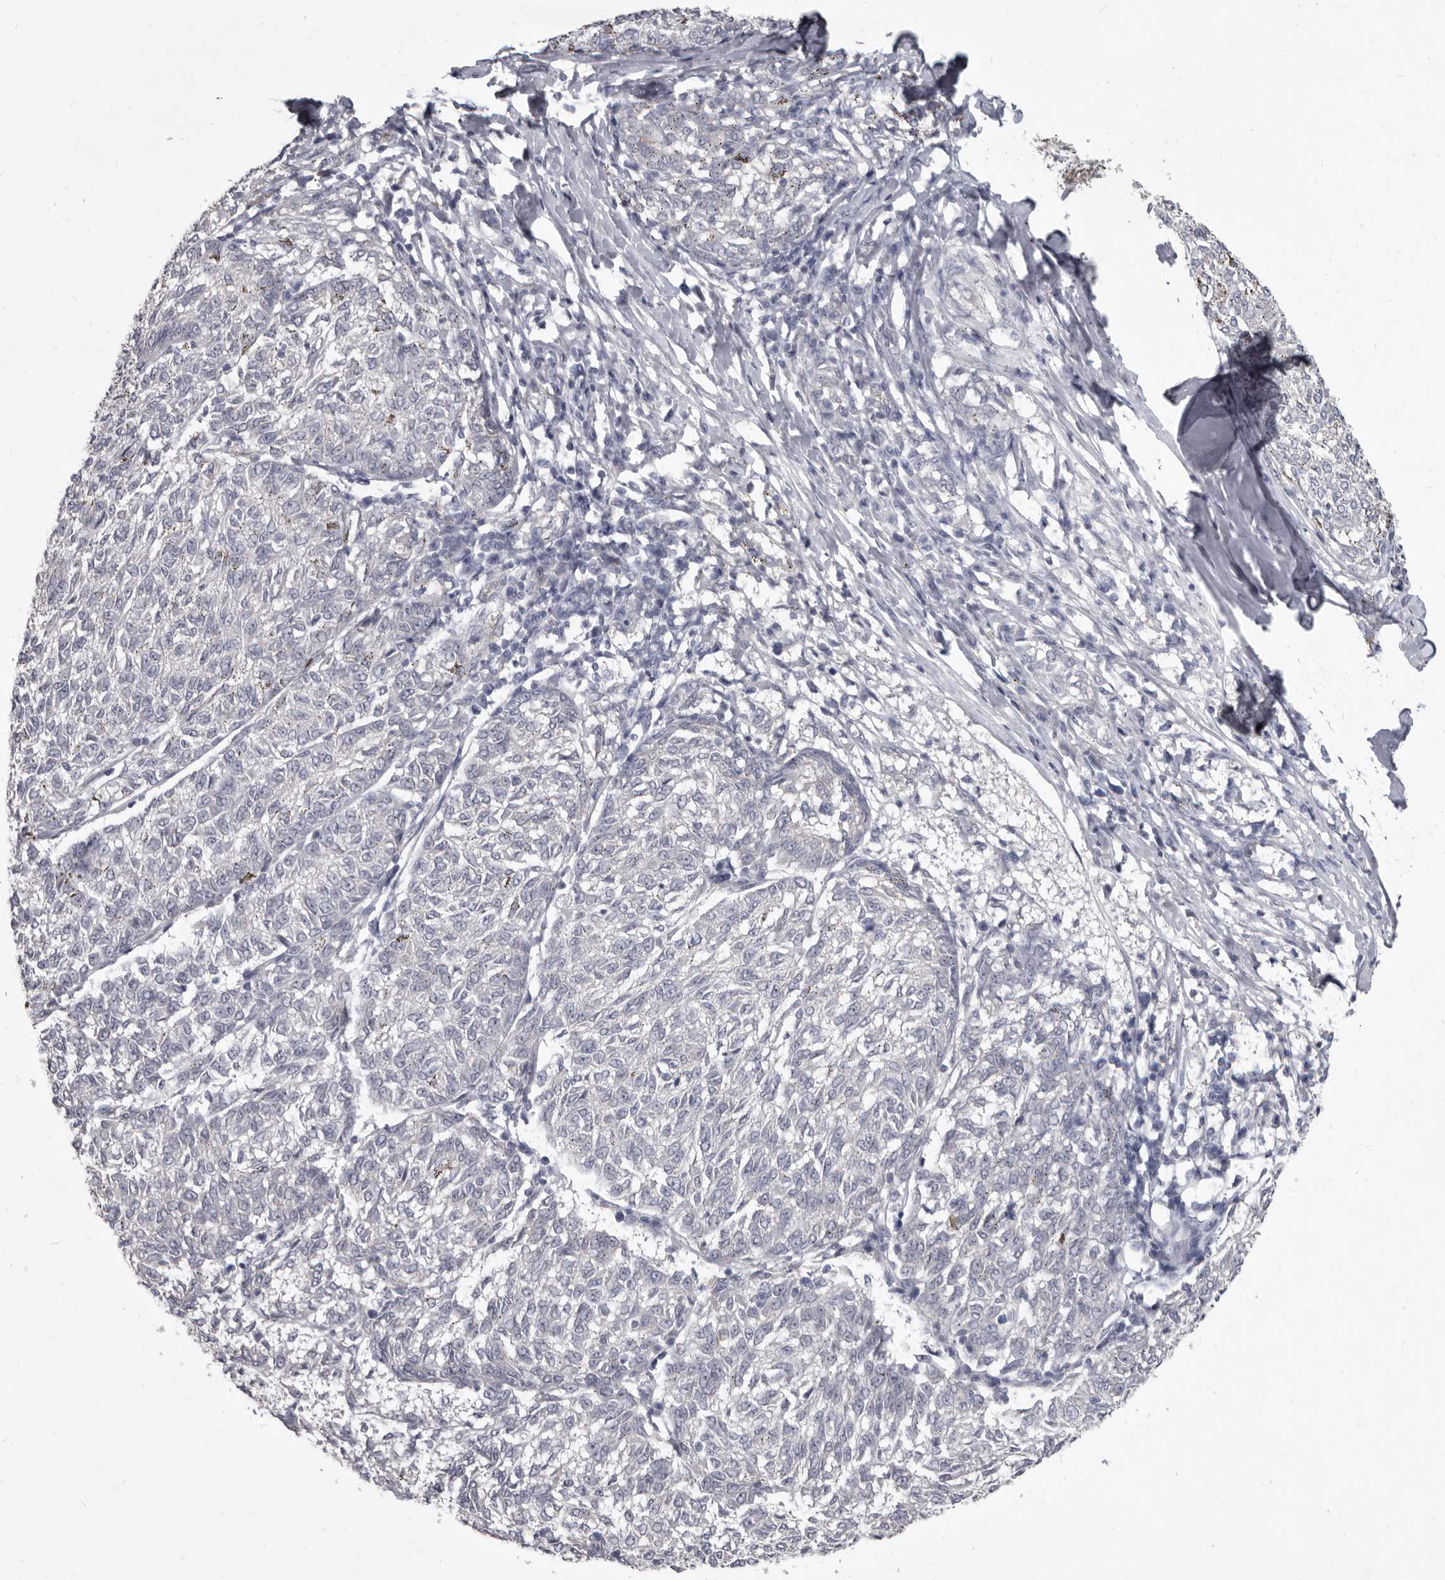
{"staining": {"intensity": "negative", "quantity": "none", "location": "none"}, "tissue": "melanoma", "cell_type": "Tumor cells", "image_type": "cancer", "snomed": [{"axis": "morphology", "description": "Malignant melanoma, NOS"}, {"axis": "topography", "description": "Skin"}], "caption": "Malignant melanoma was stained to show a protein in brown. There is no significant expression in tumor cells. (Stains: DAB immunohistochemistry with hematoxylin counter stain, Microscopy: brightfield microscopy at high magnification).", "gene": "GSK3B", "patient": {"sex": "female", "age": 72}}